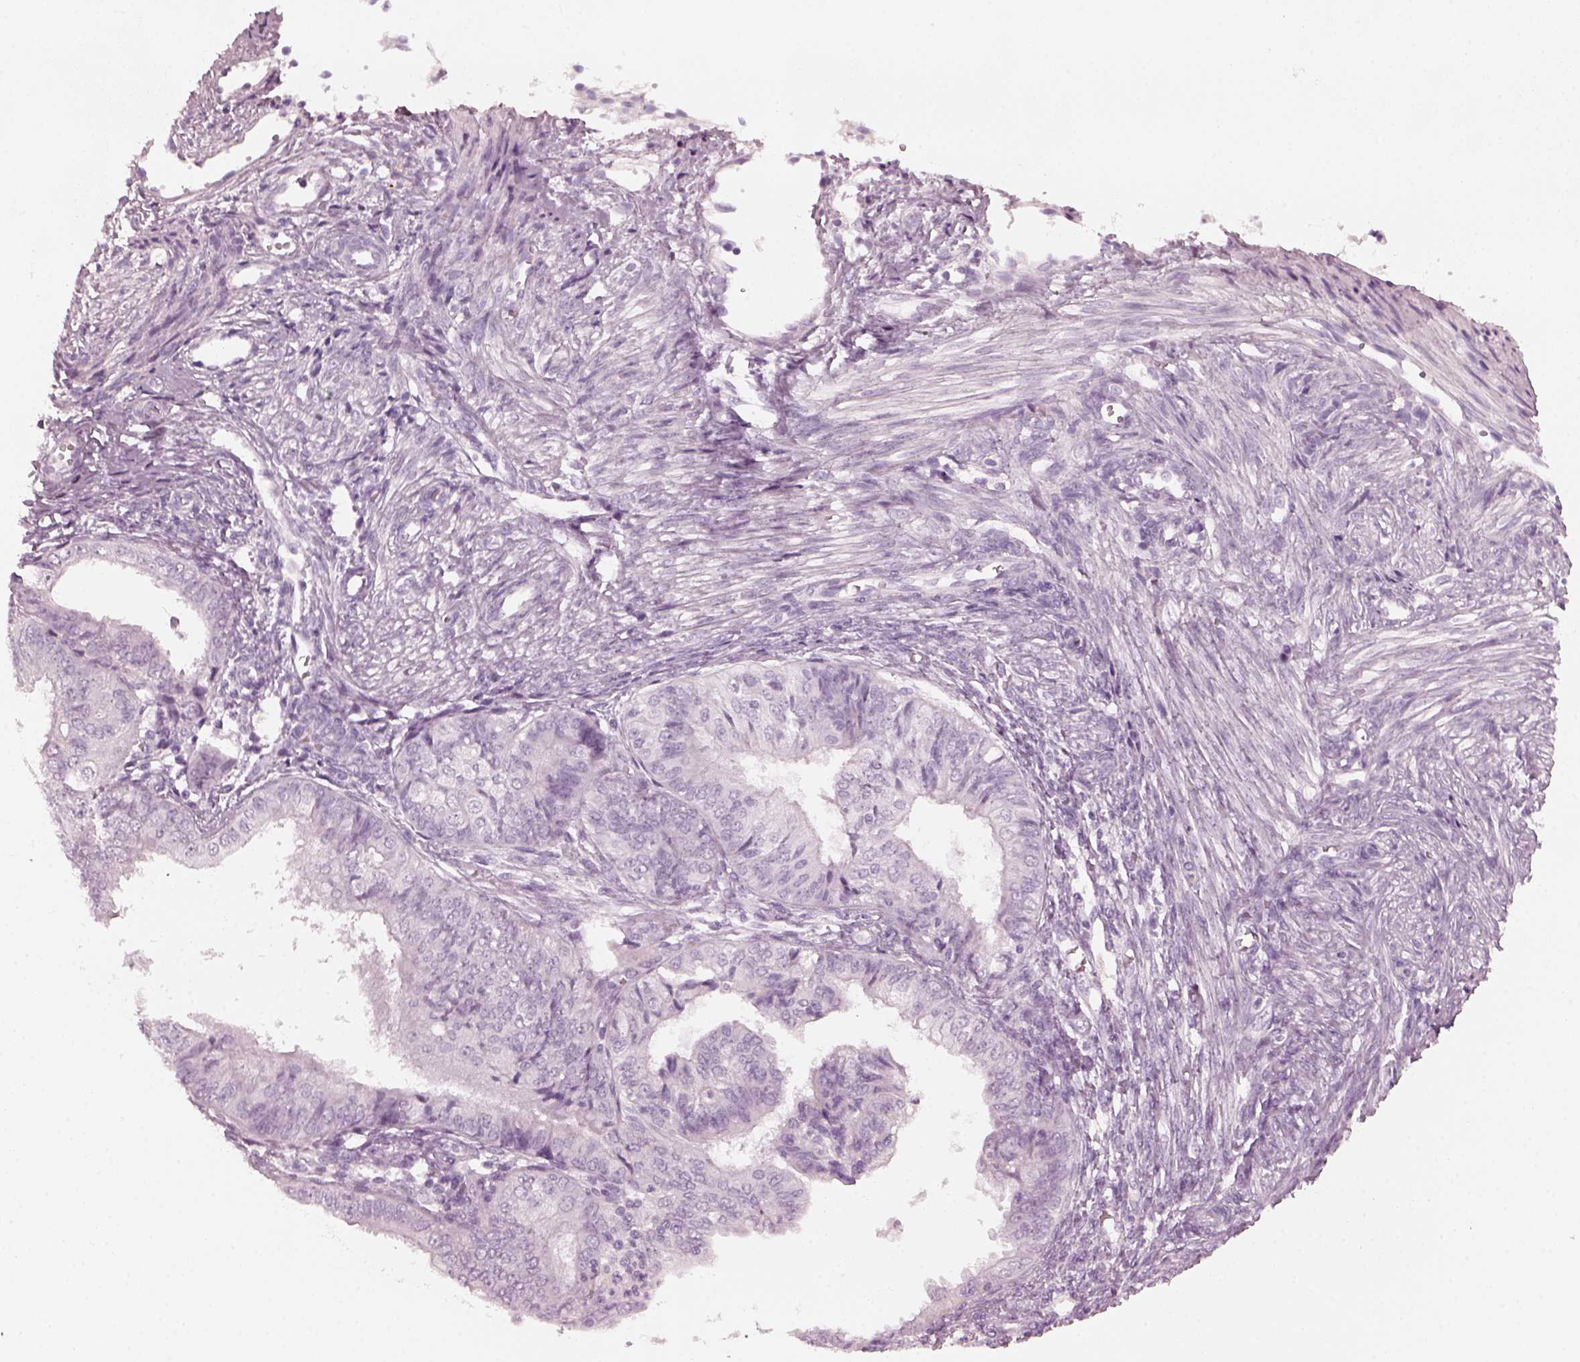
{"staining": {"intensity": "negative", "quantity": "none", "location": "none"}, "tissue": "endometrial cancer", "cell_type": "Tumor cells", "image_type": "cancer", "snomed": [{"axis": "morphology", "description": "Adenocarcinoma, NOS"}, {"axis": "topography", "description": "Endometrium"}], "caption": "There is no significant staining in tumor cells of adenocarcinoma (endometrial). Brightfield microscopy of immunohistochemistry stained with DAB (brown) and hematoxylin (blue), captured at high magnification.", "gene": "CRYBA2", "patient": {"sex": "female", "age": 58}}